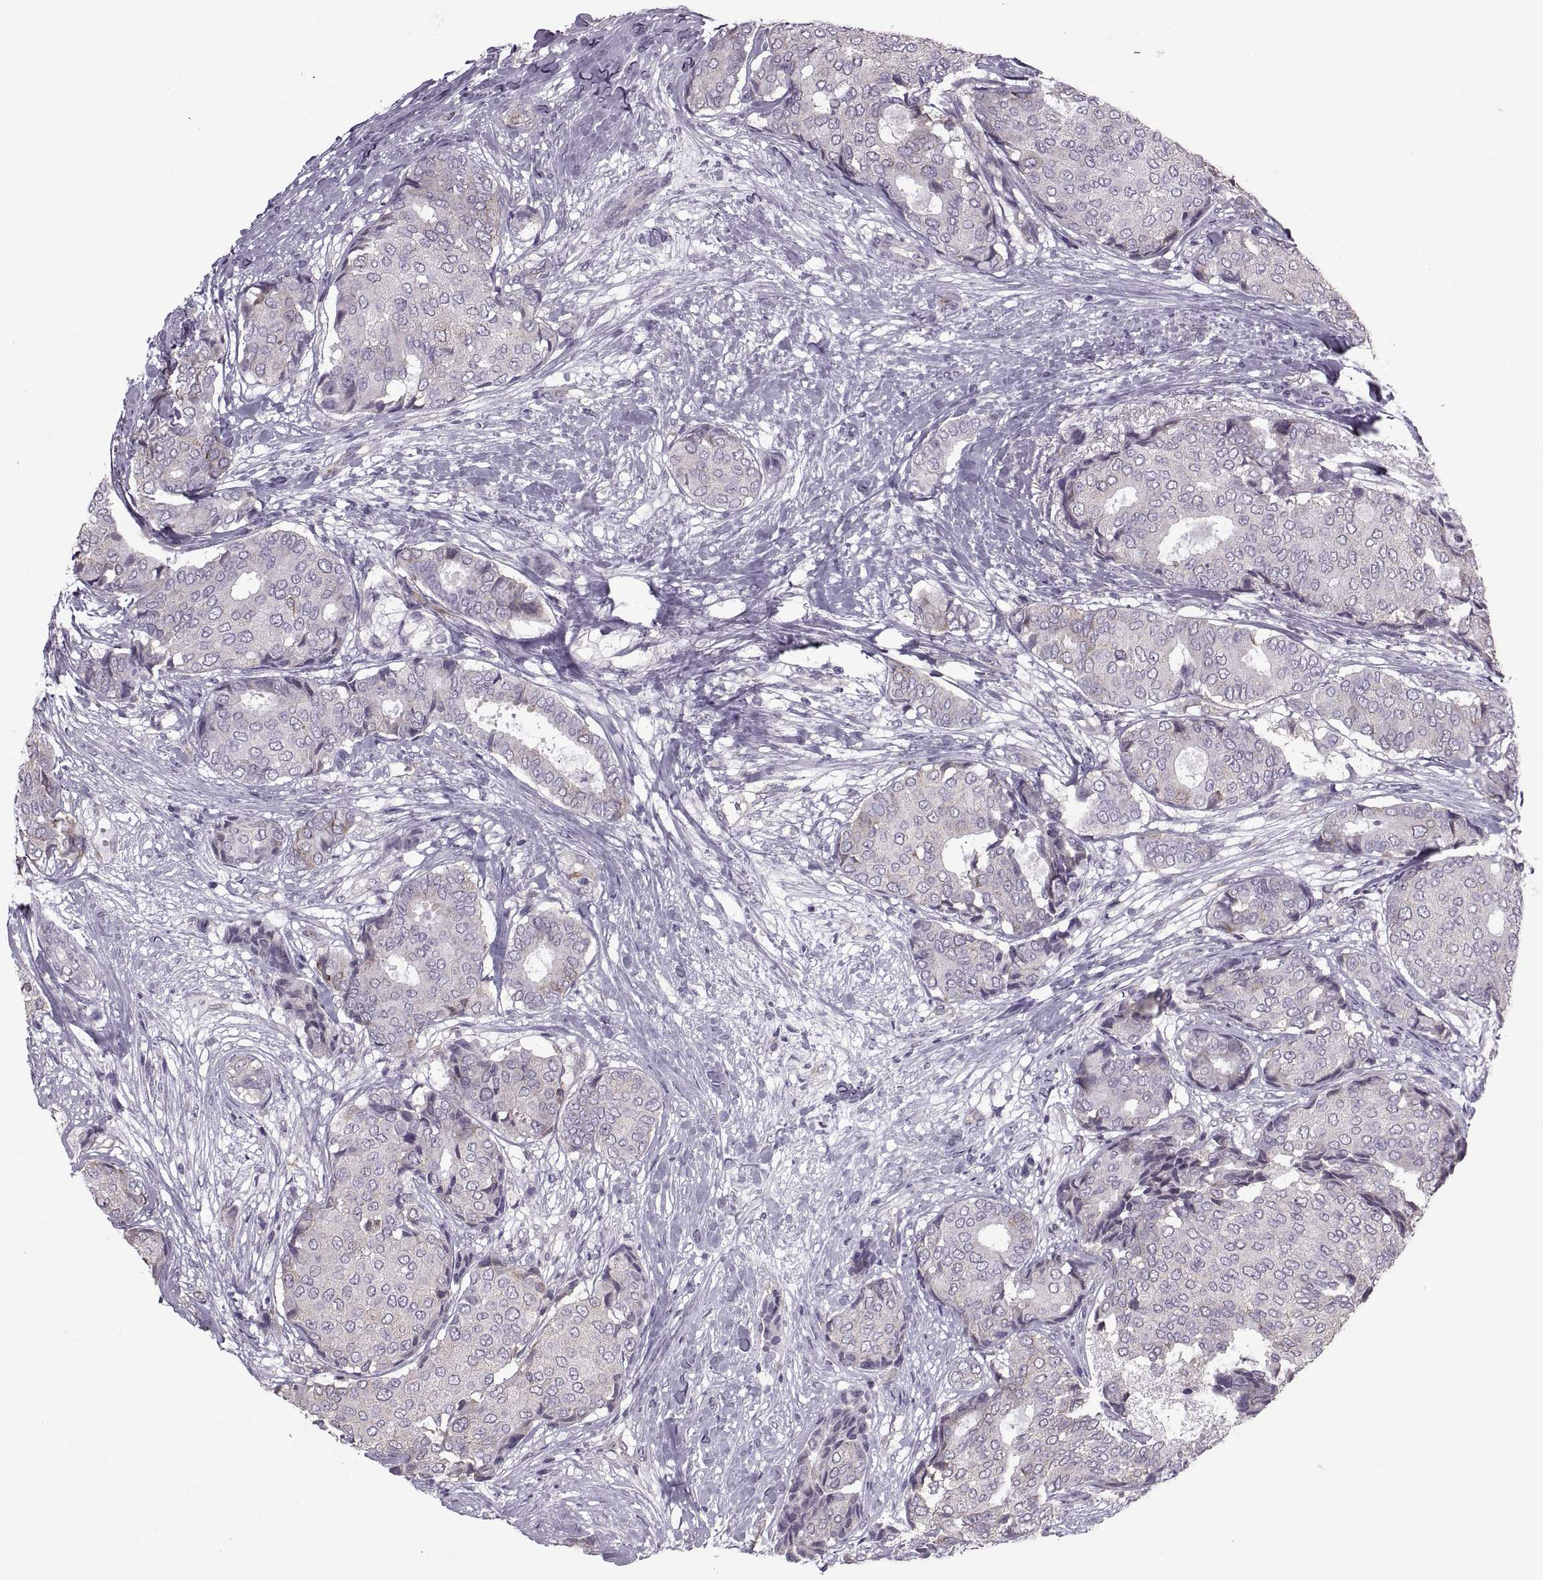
{"staining": {"intensity": "moderate", "quantity": "<25%", "location": "cytoplasmic/membranous"}, "tissue": "breast cancer", "cell_type": "Tumor cells", "image_type": "cancer", "snomed": [{"axis": "morphology", "description": "Duct carcinoma"}, {"axis": "topography", "description": "Breast"}], "caption": "Infiltrating ductal carcinoma (breast) was stained to show a protein in brown. There is low levels of moderate cytoplasmic/membranous expression in about <25% of tumor cells.", "gene": "PABPC1", "patient": {"sex": "female", "age": 75}}